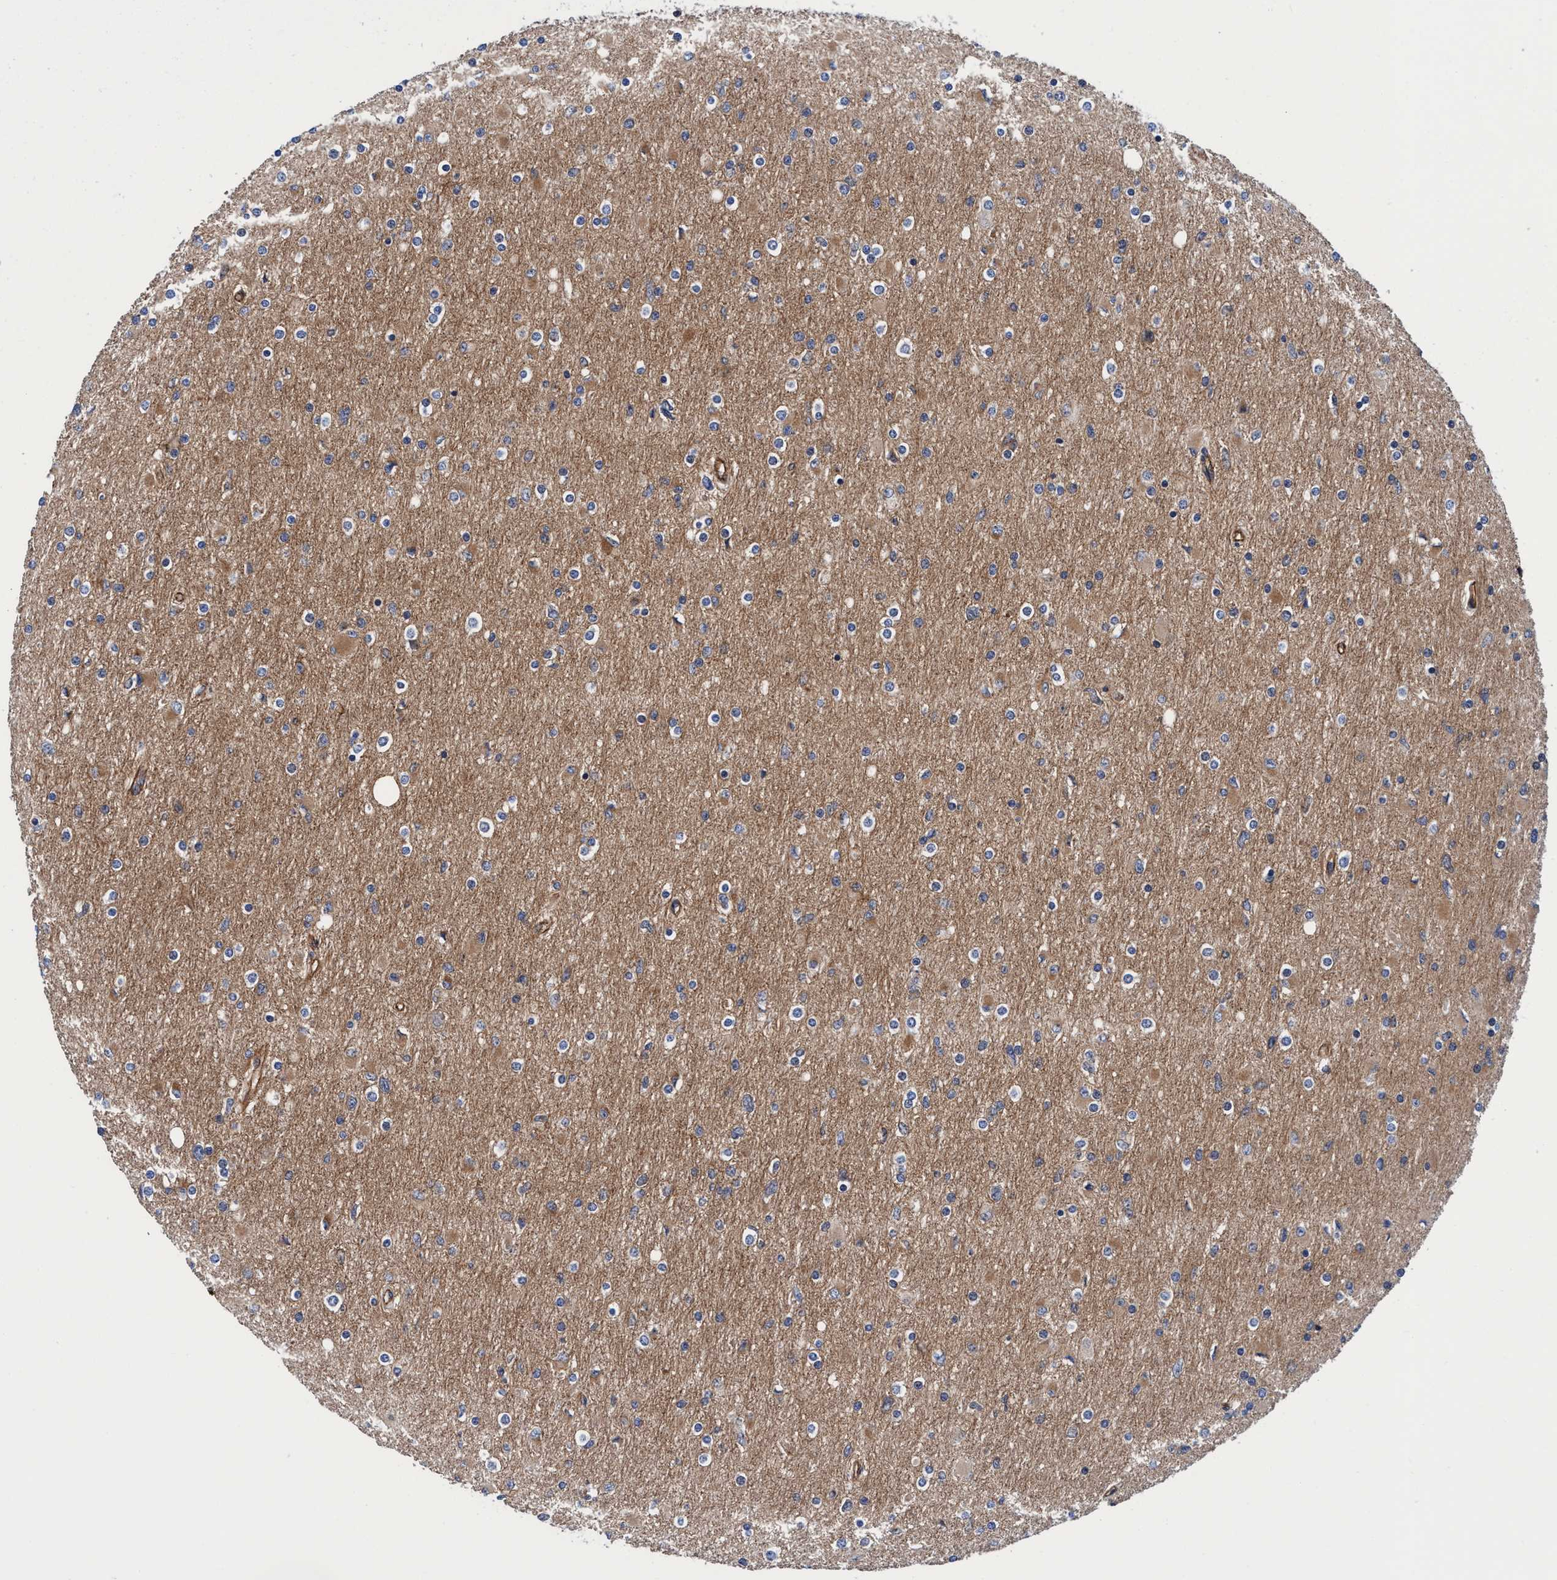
{"staining": {"intensity": "moderate", "quantity": "<25%", "location": "cytoplasmic/membranous"}, "tissue": "glioma", "cell_type": "Tumor cells", "image_type": "cancer", "snomed": [{"axis": "morphology", "description": "Glioma, malignant, High grade"}, {"axis": "topography", "description": "Cerebral cortex"}], "caption": "IHC (DAB (3,3'-diaminobenzidine)) staining of human glioma demonstrates moderate cytoplasmic/membranous protein positivity in about <25% of tumor cells.", "gene": "MCM3AP", "patient": {"sex": "female", "age": 36}}